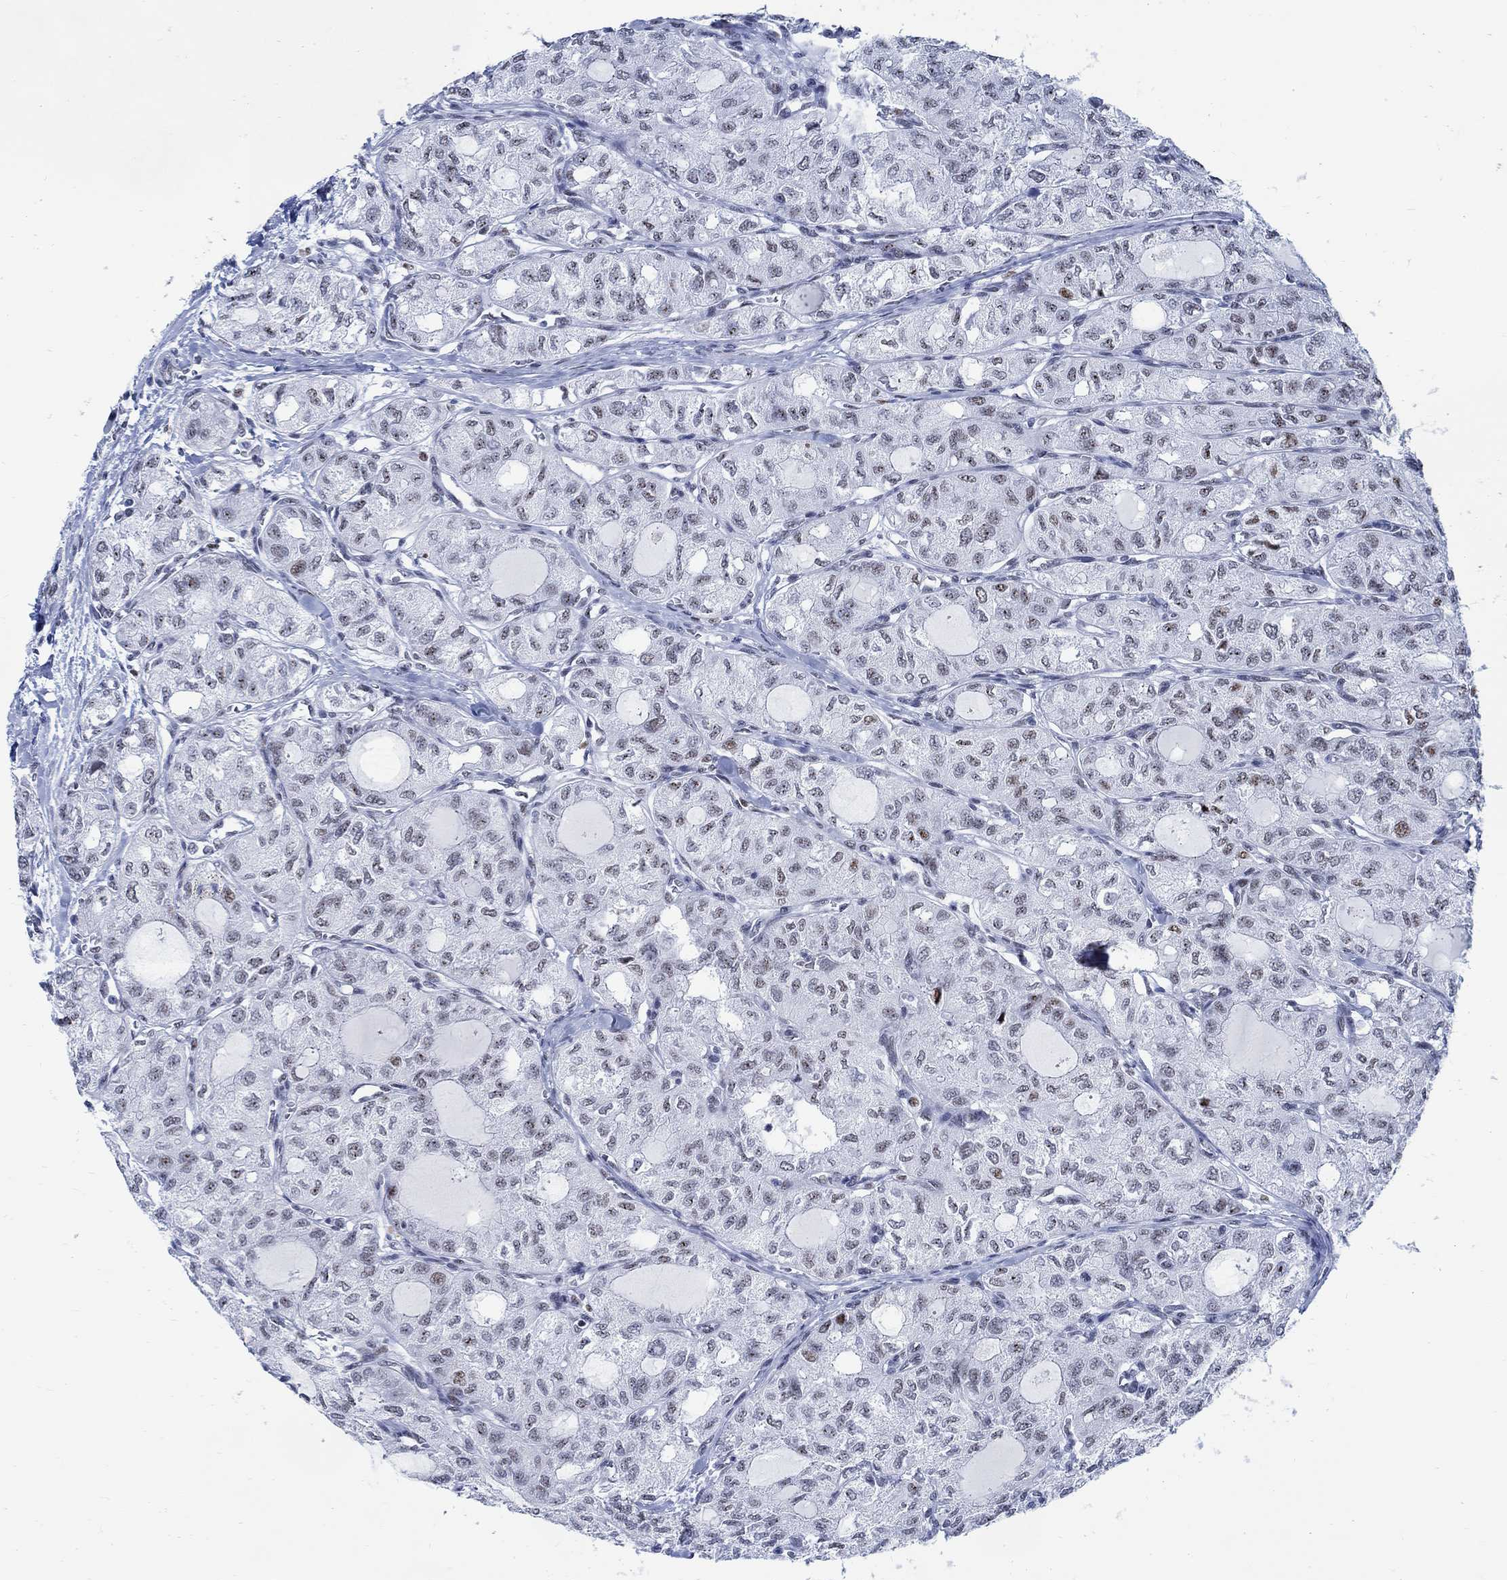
{"staining": {"intensity": "weak", "quantity": "<25%", "location": "nuclear"}, "tissue": "thyroid cancer", "cell_type": "Tumor cells", "image_type": "cancer", "snomed": [{"axis": "morphology", "description": "Follicular adenoma carcinoma, NOS"}, {"axis": "topography", "description": "Thyroid gland"}], "caption": "IHC of thyroid follicular adenoma carcinoma exhibits no staining in tumor cells.", "gene": "DLK1", "patient": {"sex": "male", "age": 75}}